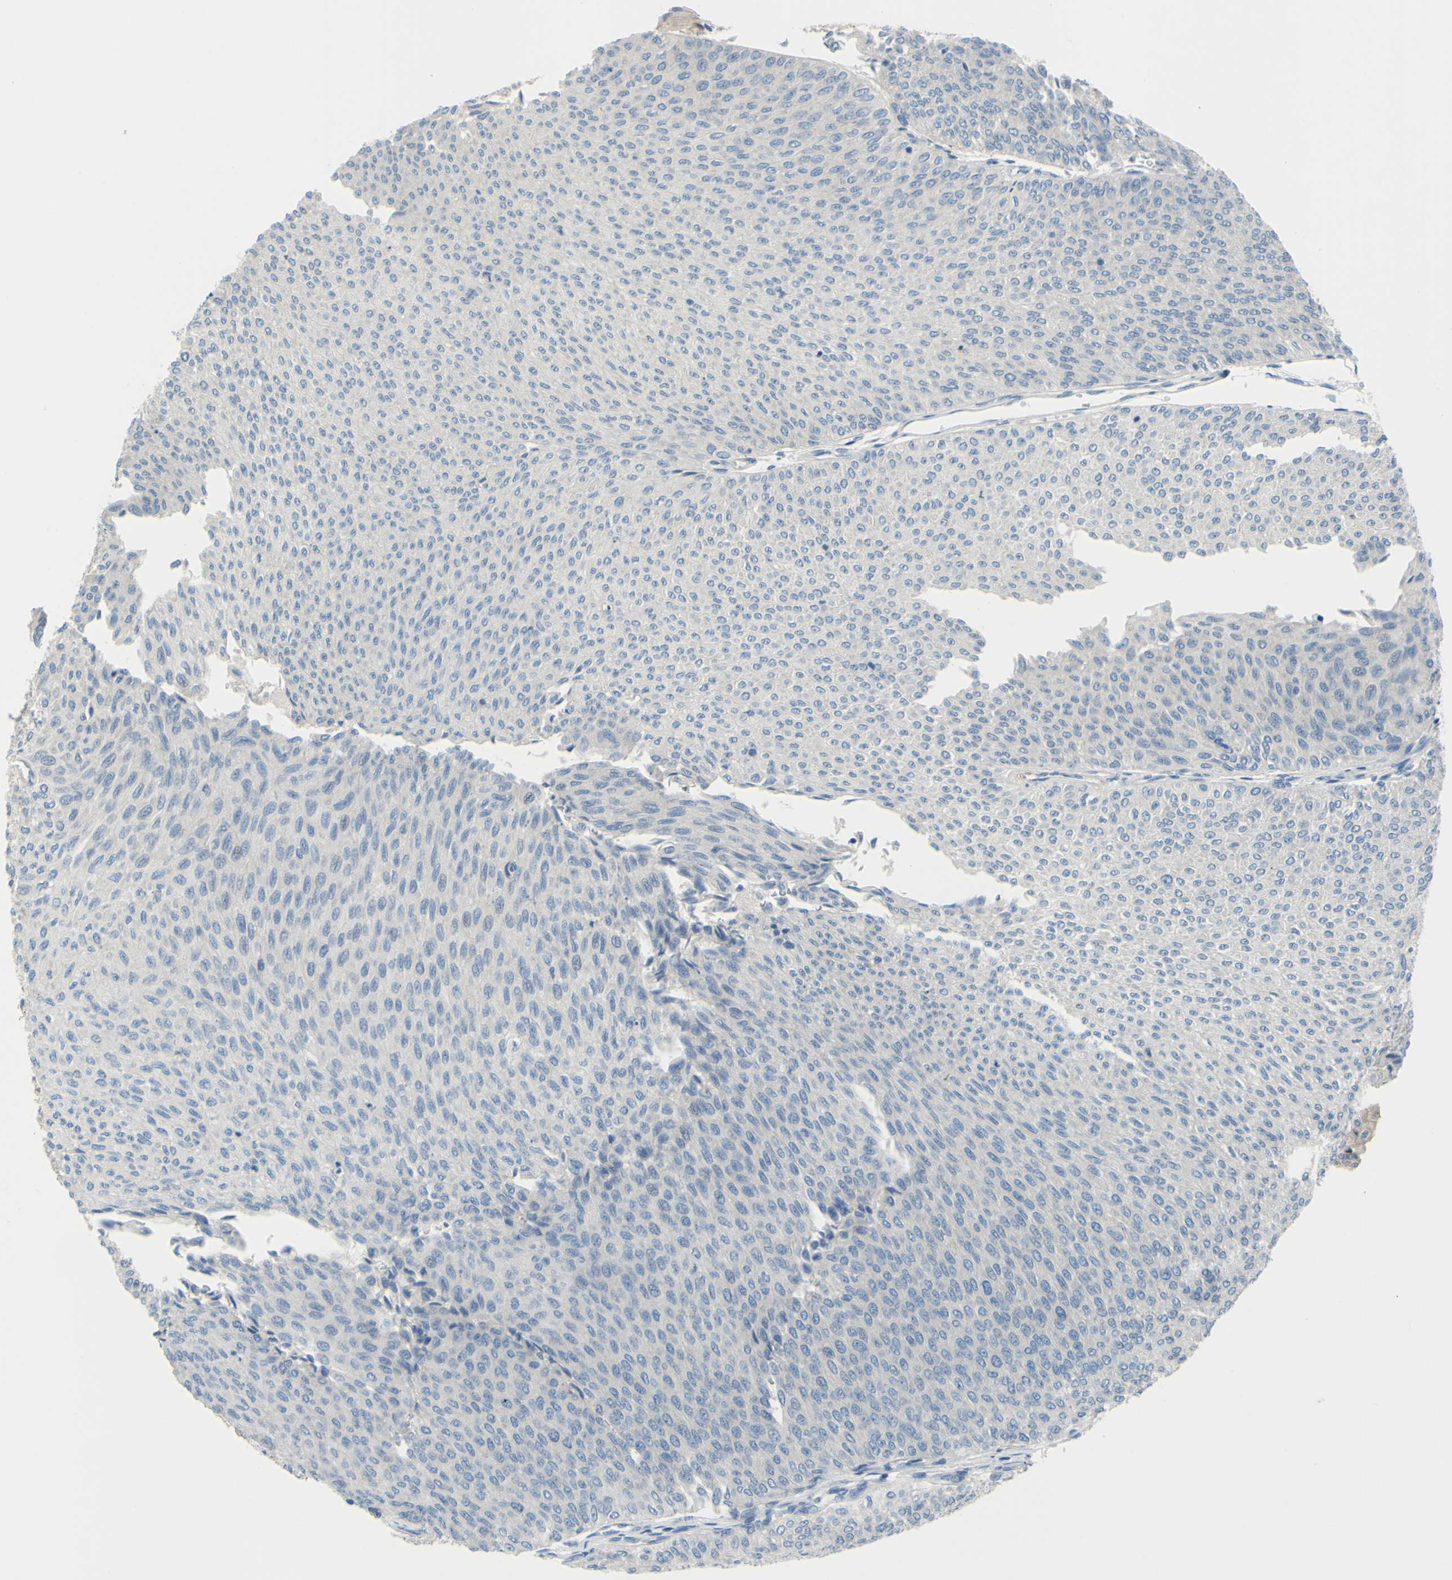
{"staining": {"intensity": "negative", "quantity": "none", "location": "none"}, "tissue": "urothelial cancer", "cell_type": "Tumor cells", "image_type": "cancer", "snomed": [{"axis": "morphology", "description": "Urothelial carcinoma, Low grade"}, {"axis": "topography", "description": "Urinary bladder"}], "caption": "Immunohistochemical staining of human low-grade urothelial carcinoma displays no significant staining in tumor cells.", "gene": "ARHGAP1", "patient": {"sex": "male", "age": 78}}